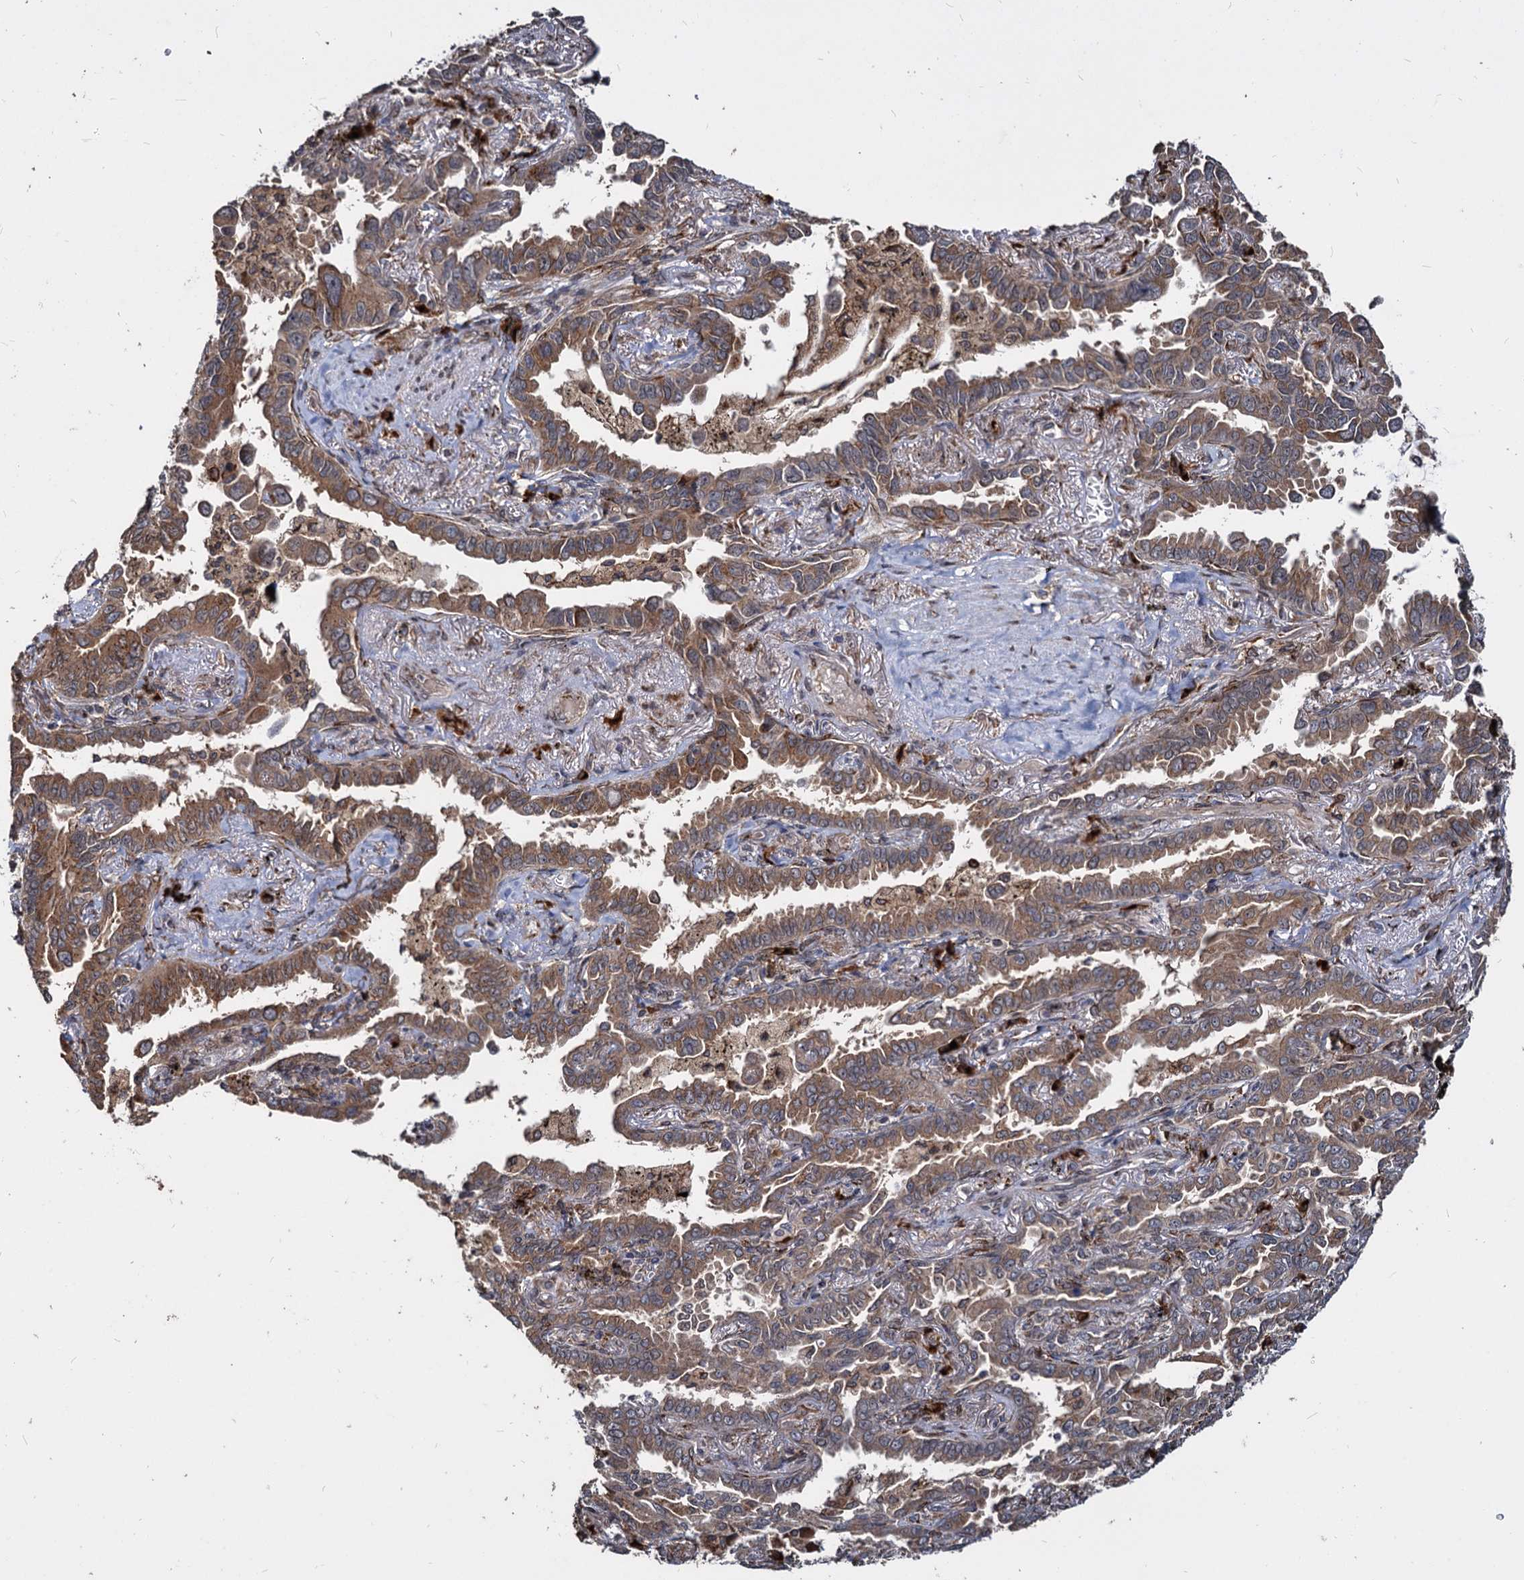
{"staining": {"intensity": "moderate", "quantity": ">75%", "location": "cytoplasmic/membranous"}, "tissue": "lung cancer", "cell_type": "Tumor cells", "image_type": "cancer", "snomed": [{"axis": "morphology", "description": "Adenocarcinoma, NOS"}, {"axis": "topography", "description": "Lung"}], "caption": "Human lung cancer (adenocarcinoma) stained for a protein (brown) shows moderate cytoplasmic/membranous positive expression in approximately >75% of tumor cells.", "gene": "SAAL1", "patient": {"sex": "male", "age": 67}}